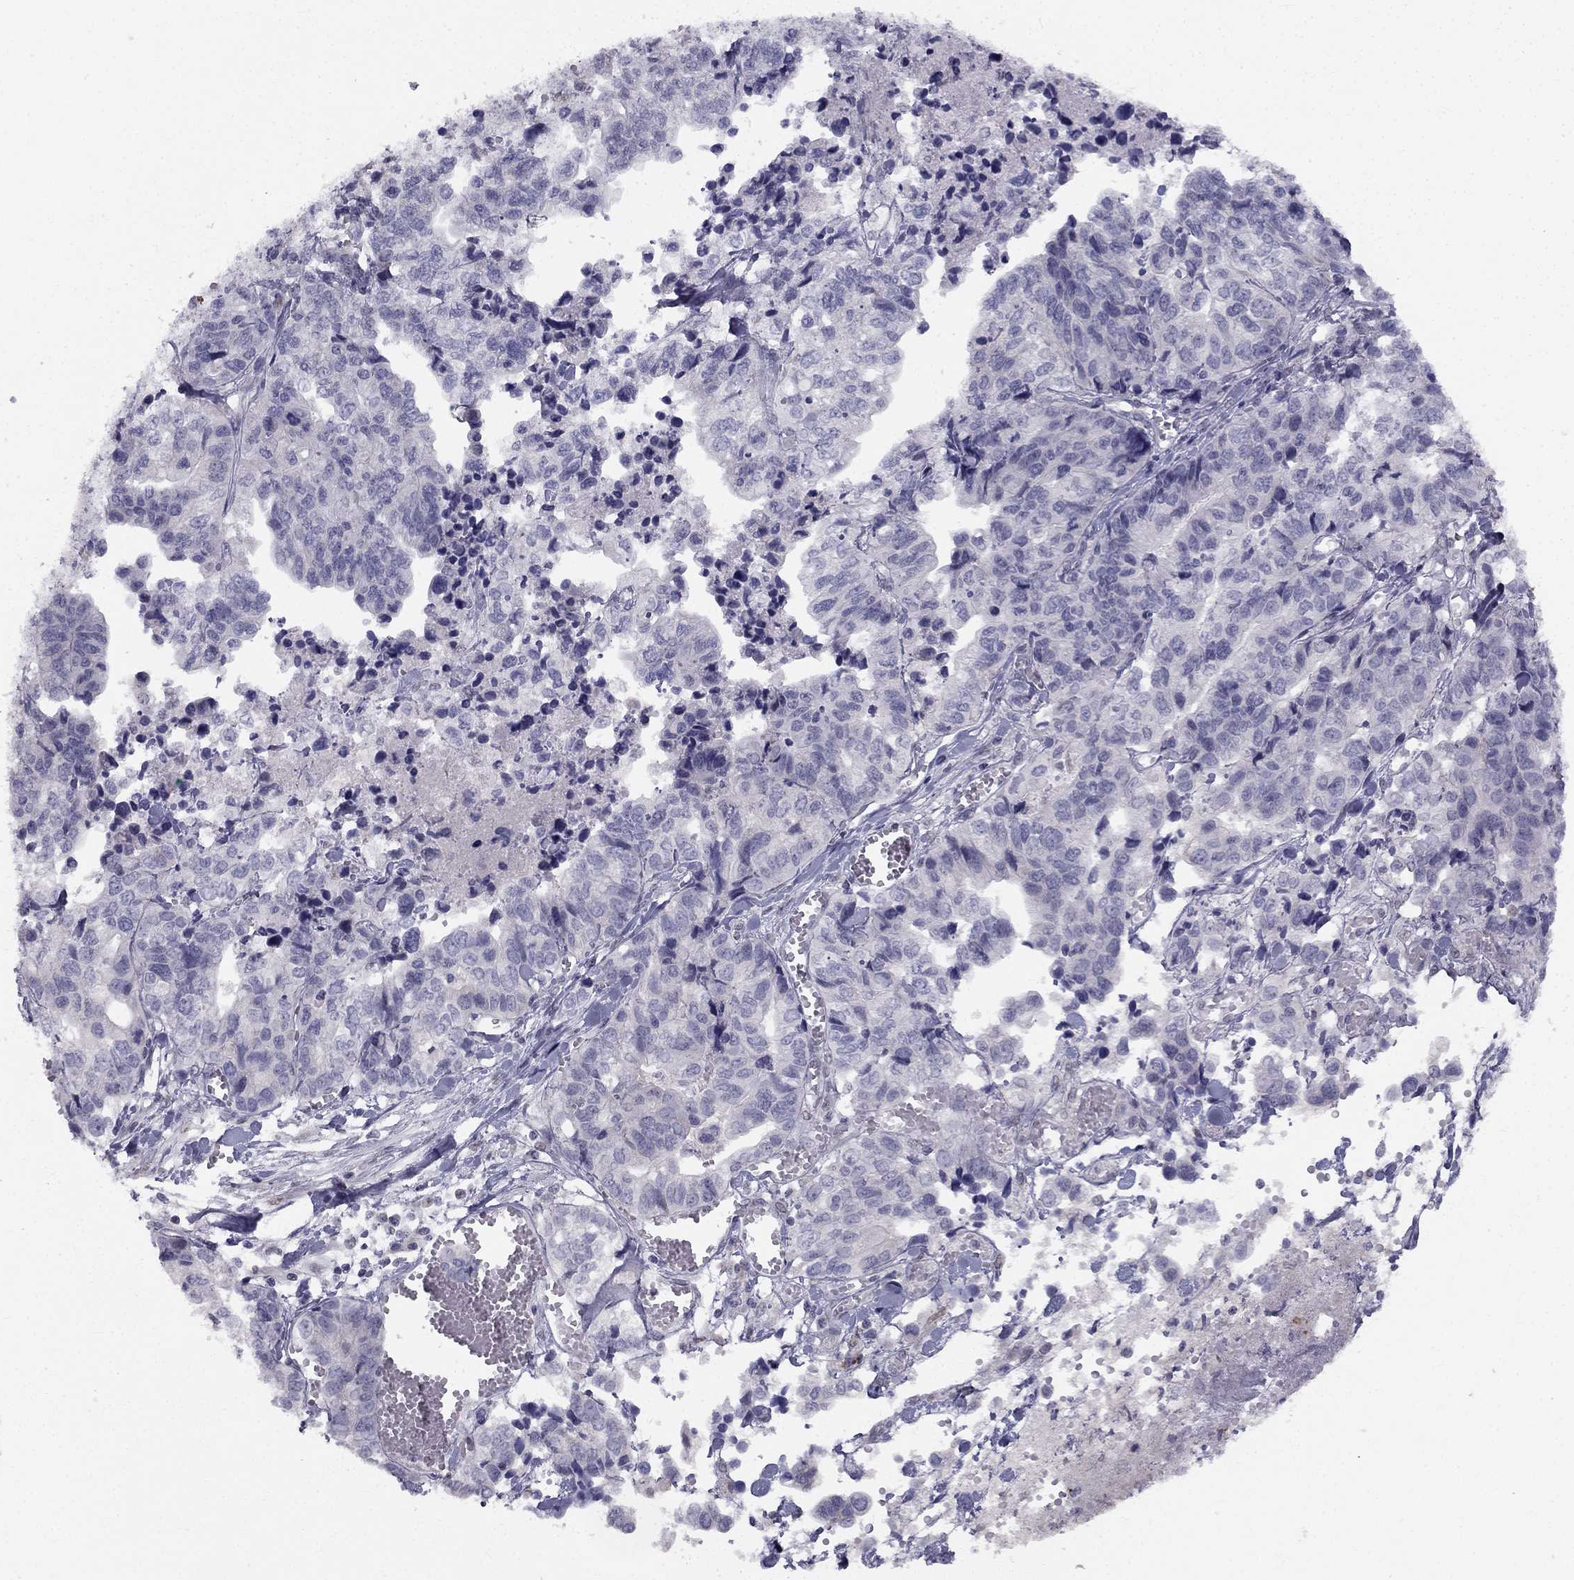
{"staining": {"intensity": "negative", "quantity": "none", "location": "none"}, "tissue": "stomach cancer", "cell_type": "Tumor cells", "image_type": "cancer", "snomed": [{"axis": "morphology", "description": "Adenocarcinoma, NOS"}, {"axis": "topography", "description": "Stomach, upper"}], "caption": "Image shows no protein positivity in tumor cells of stomach cancer (adenocarcinoma) tissue.", "gene": "TRPS1", "patient": {"sex": "female", "age": 67}}